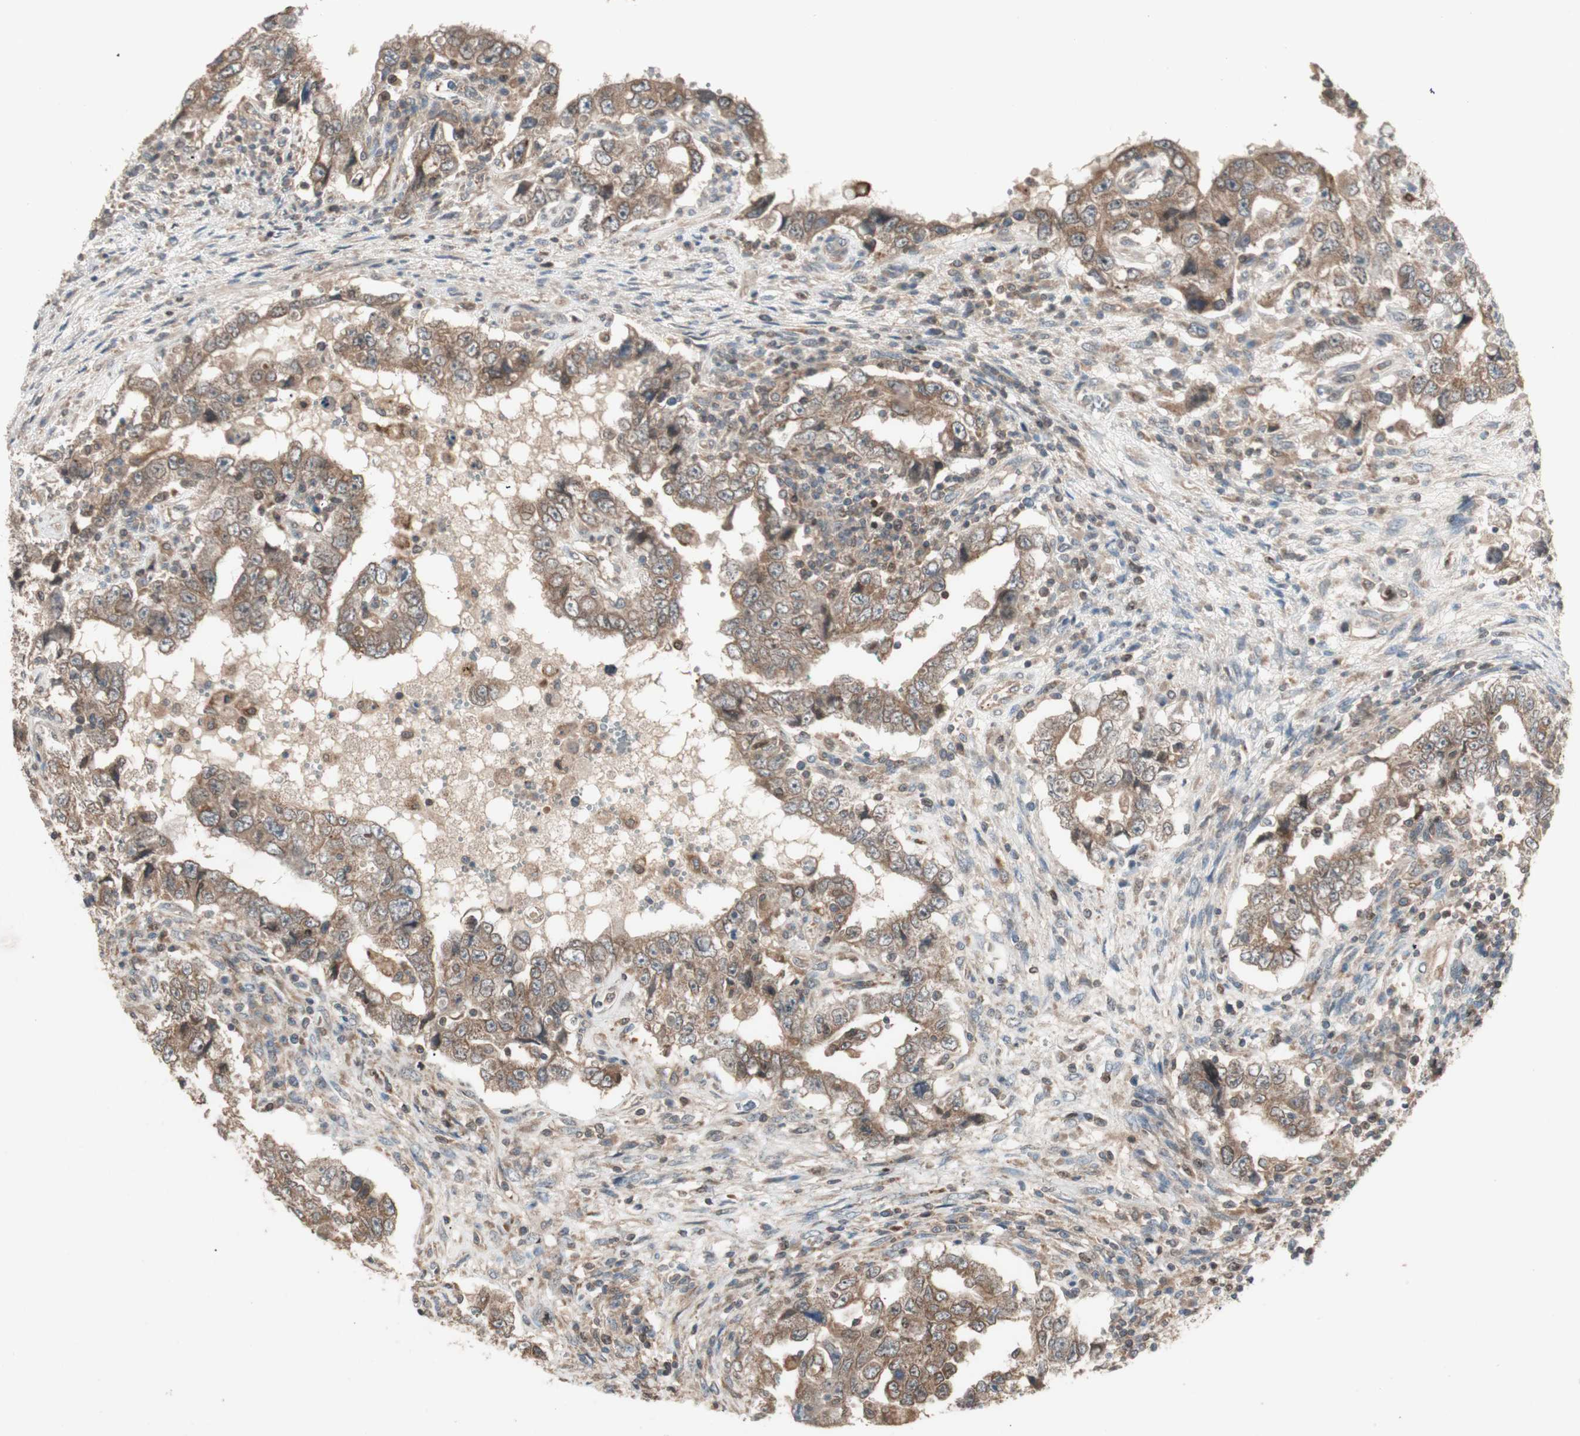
{"staining": {"intensity": "moderate", "quantity": ">75%", "location": "cytoplasmic/membranous"}, "tissue": "testis cancer", "cell_type": "Tumor cells", "image_type": "cancer", "snomed": [{"axis": "morphology", "description": "Carcinoma, Embryonal, NOS"}, {"axis": "topography", "description": "Testis"}], "caption": "Protein staining by immunohistochemistry (IHC) displays moderate cytoplasmic/membranous positivity in about >75% of tumor cells in testis cancer. The staining was performed using DAB (3,3'-diaminobenzidine), with brown indicating positive protein expression. Nuclei are stained blue with hematoxylin.", "gene": "ATP6AP2", "patient": {"sex": "male", "age": 26}}